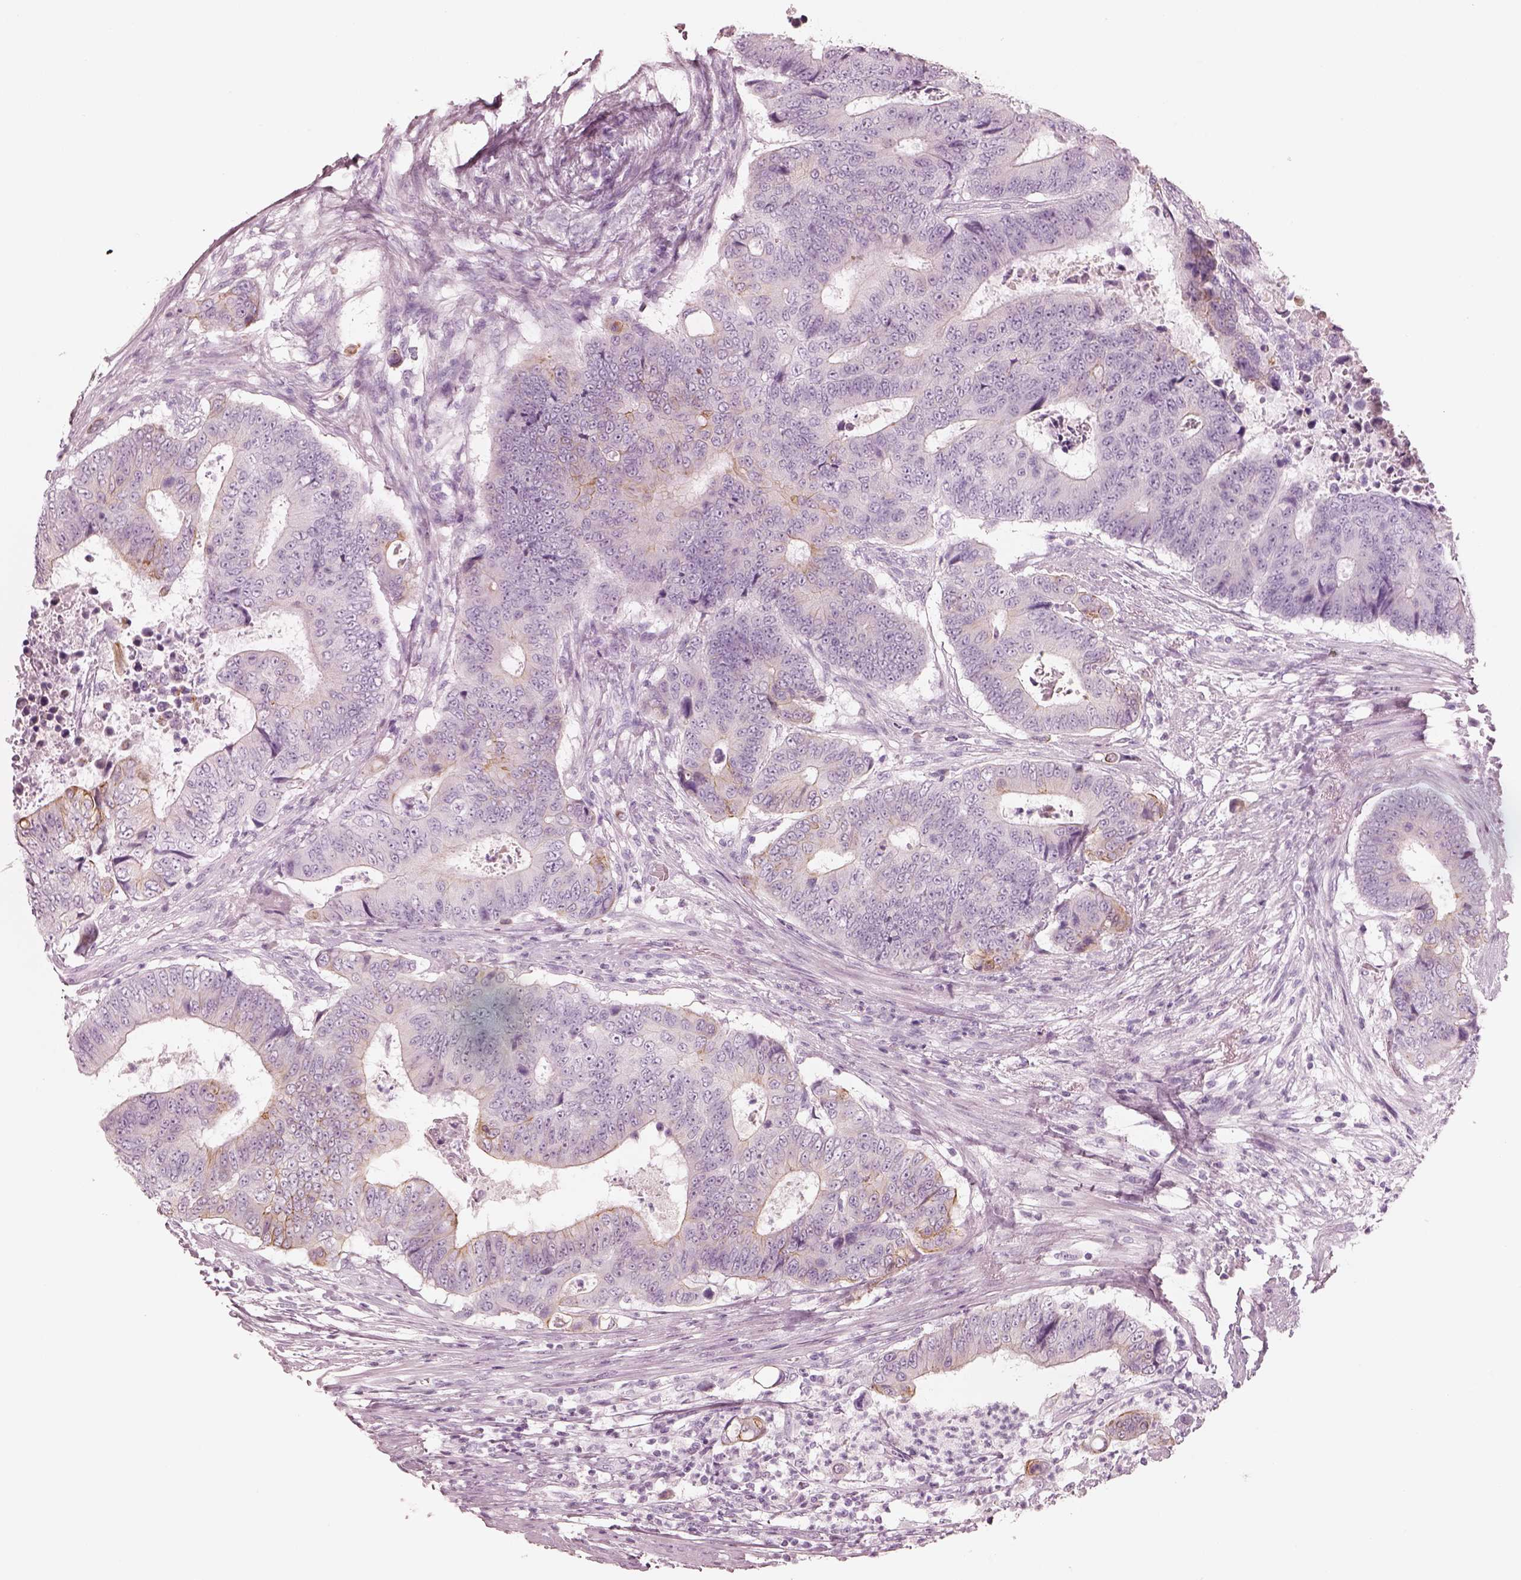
{"staining": {"intensity": "moderate", "quantity": "<25%", "location": "cytoplasmic/membranous"}, "tissue": "colorectal cancer", "cell_type": "Tumor cells", "image_type": "cancer", "snomed": [{"axis": "morphology", "description": "Adenocarcinoma, NOS"}, {"axis": "topography", "description": "Colon"}], "caption": "DAB (3,3'-diaminobenzidine) immunohistochemical staining of colorectal cancer (adenocarcinoma) demonstrates moderate cytoplasmic/membranous protein positivity in approximately <25% of tumor cells. (DAB (3,3'-diaminobenzidine) IHC, brown staining for protein, blue staining for nuclei).", "gene": "PON3", "patient": {"sex": "female", "age": 48}}